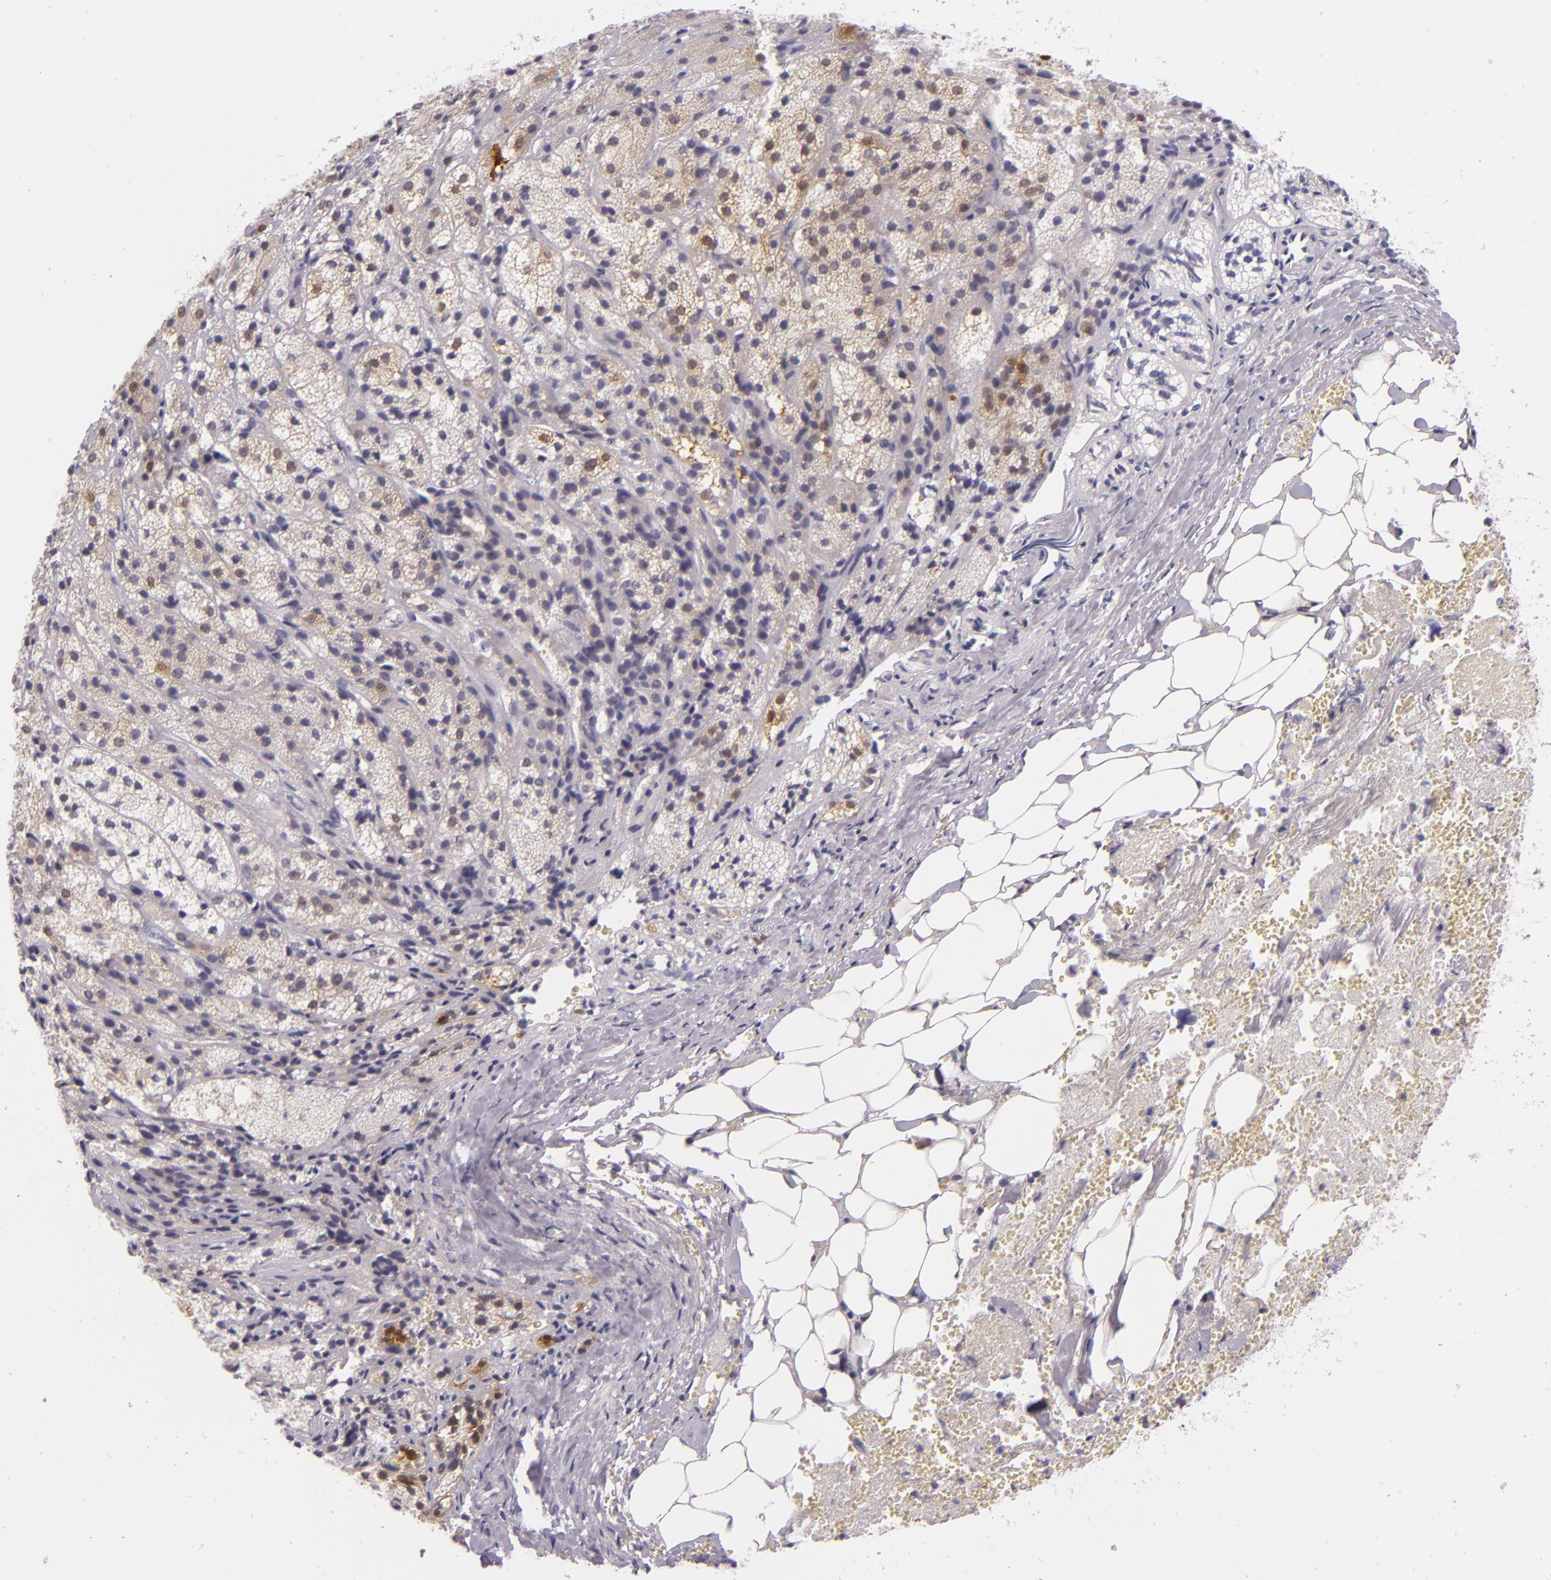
{"staining": {"intensity": "negative", "quantity": "none", "location": "none"}, "tissue": "adrenal gland", "cell_type": "Glandular cells", "image_type": "normal", "snomed": [{"axis": "morphology", "description": "Normal tissue, NOS"}, {"axis": "topography", "description": "Adrenal gland"}], "caption": "Protein analysis of unremarkable adrenal gland shows no significant staining in glandular cells. (DAB immunohistochemistry (IHC) with hematoxylin counter stain).", "gene": "MT1A", "patient": {"sex": "female", "age": 71}}